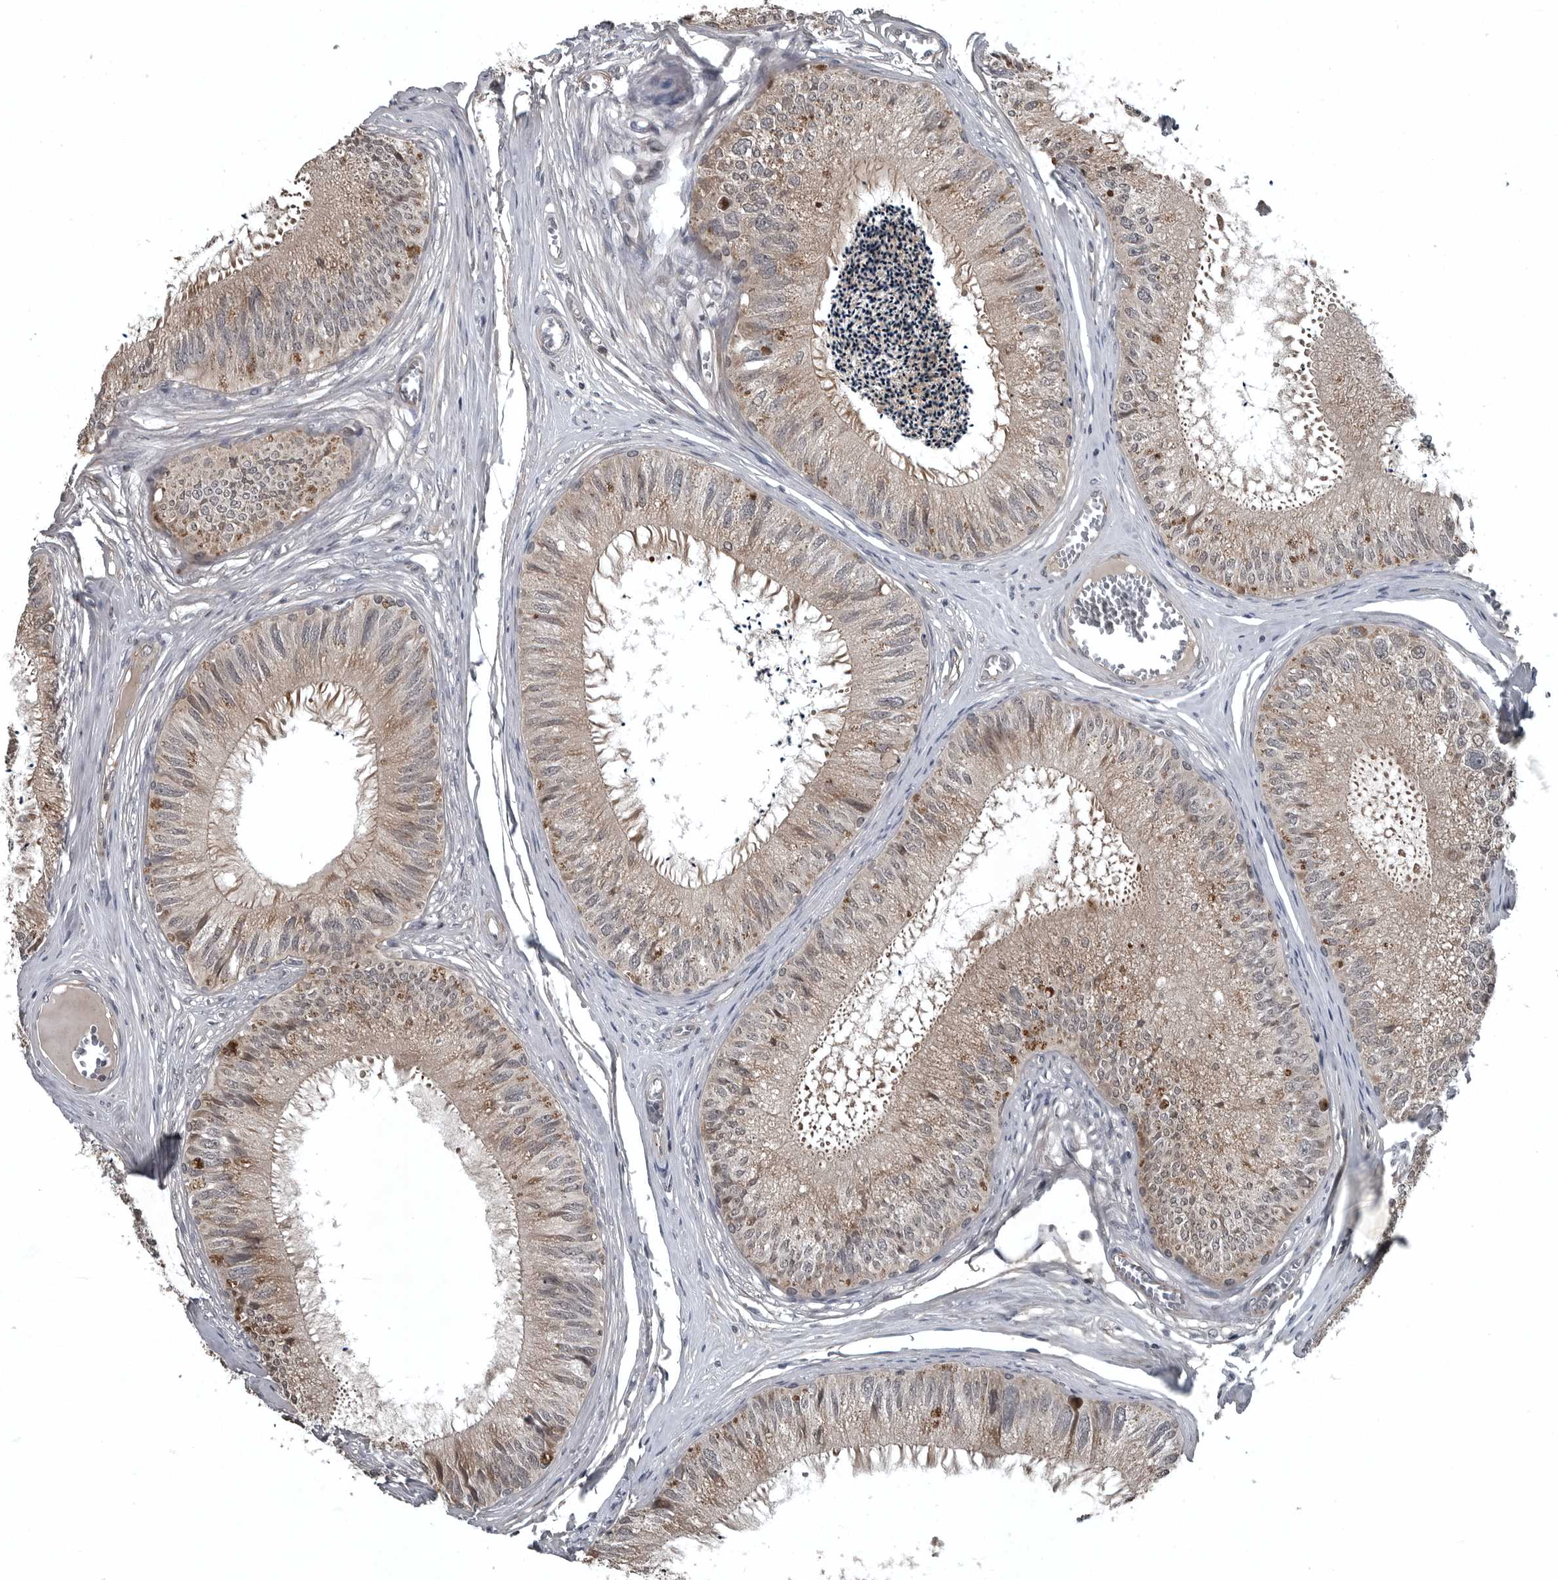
{"staining": {"intensity": "weak", "quantity": ">75%", "location": "cytoplasmic/membranous"}, "tissue": "epididymis", "cell_type": "Glandular cells", "image_type": "normal", "snomed": [{"axis": "morphology", "description": "Normal tissue, NOS"}, {"axis": "topography", "description": "Epididymis"}], "caption": "Glandular cells display low levels of weak cytoplasmic/membranous staining in about >75% of cells in benign epididymis.", "gene": "GAK", "patient": {"sex": "male", "age": 79}}